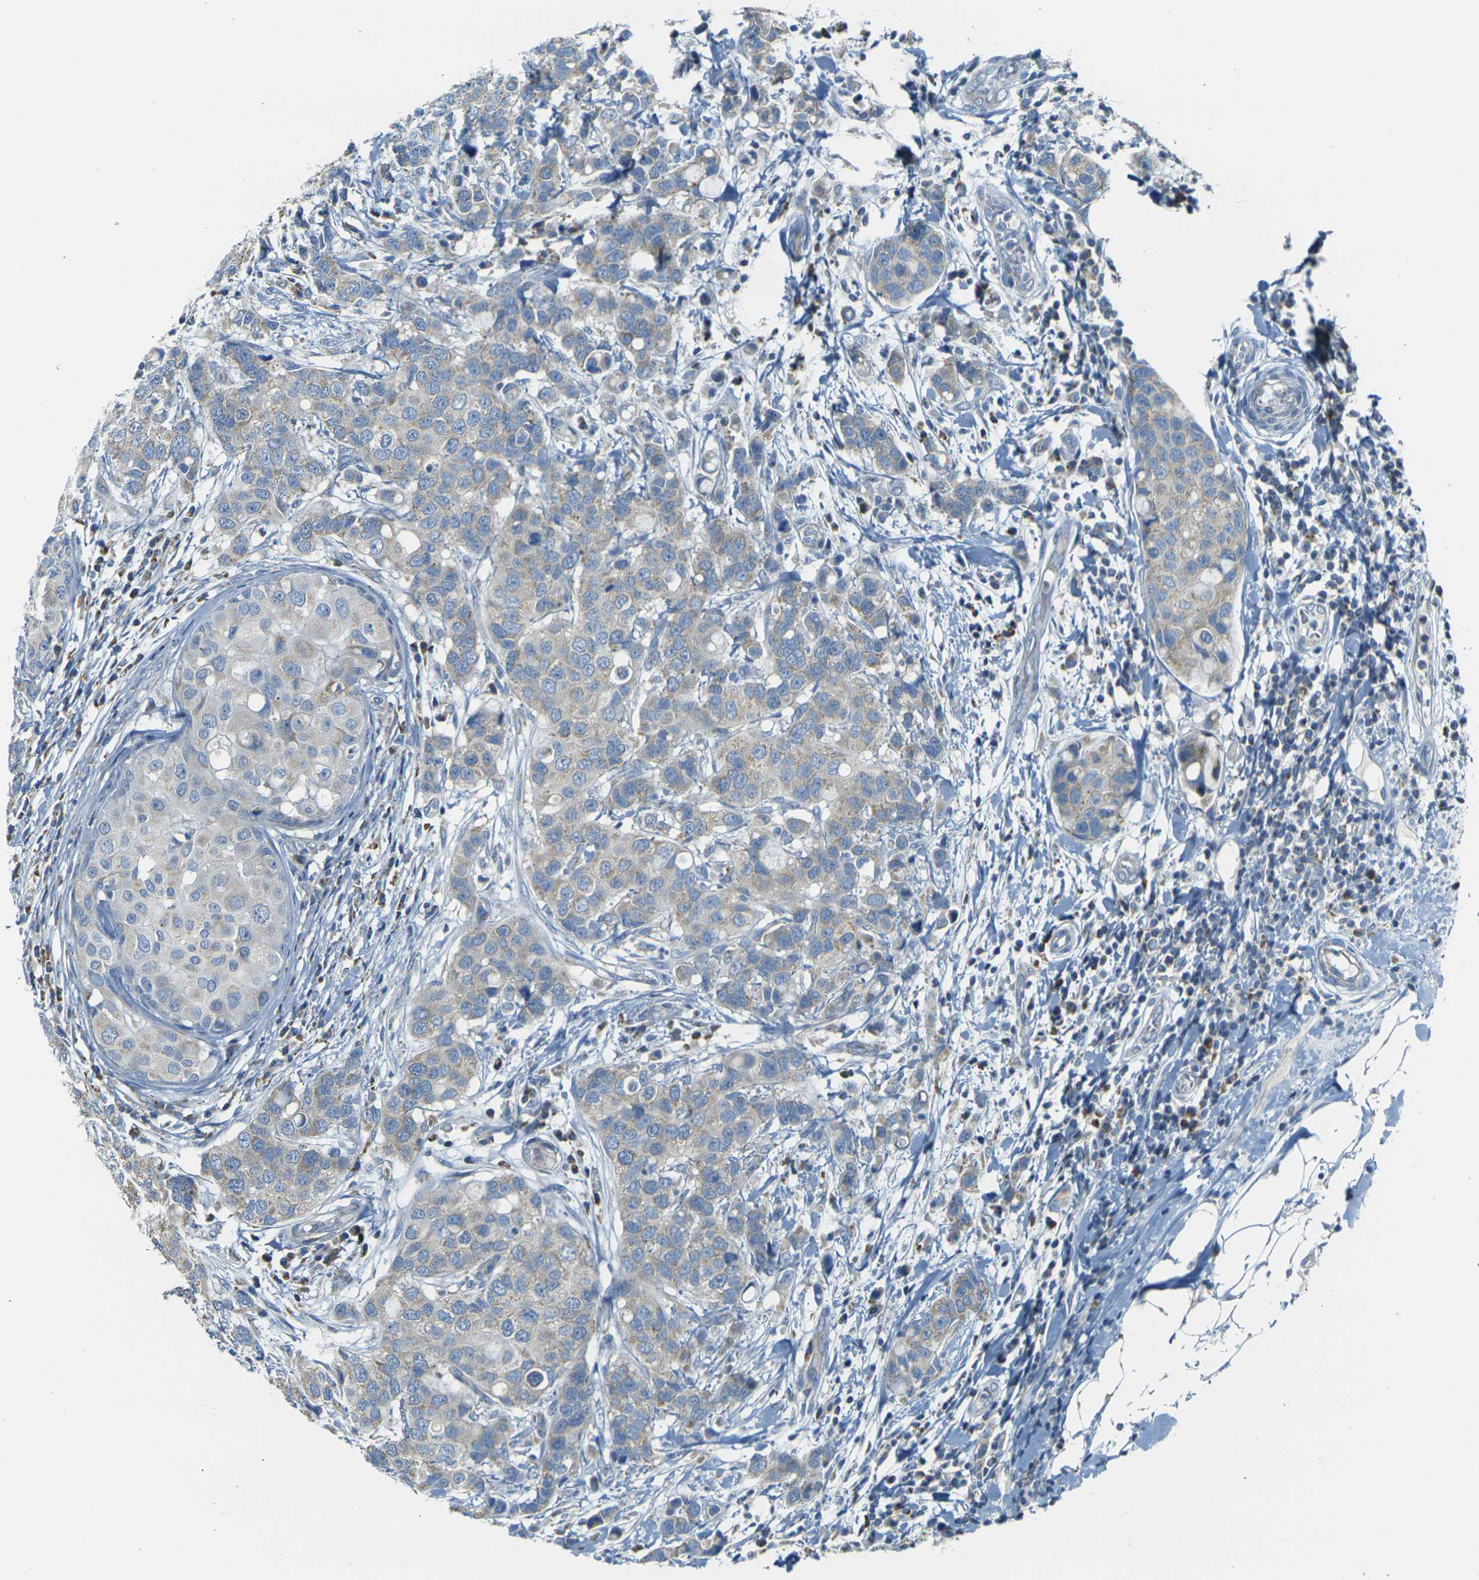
{"staining": {"intensity": "weak", "quantity": "<25%", "location": "cytoplasmic/membranous"}, "tissue": "breast cancer", "cell_type": "Tumor cells", "image_type": "cancer", "snomed": [{"axis": "morphology", "description": "Duct carcinoma"}, {"axis": "topography", "description": "Breast"}], "caption": "Immunohistochemical staining of human infiltrating ductal carcinoma (breast) displays no significant positivity in tumor cells.", "gene": "PARD6B", "patient": {"sex": "female", "age": 27}}